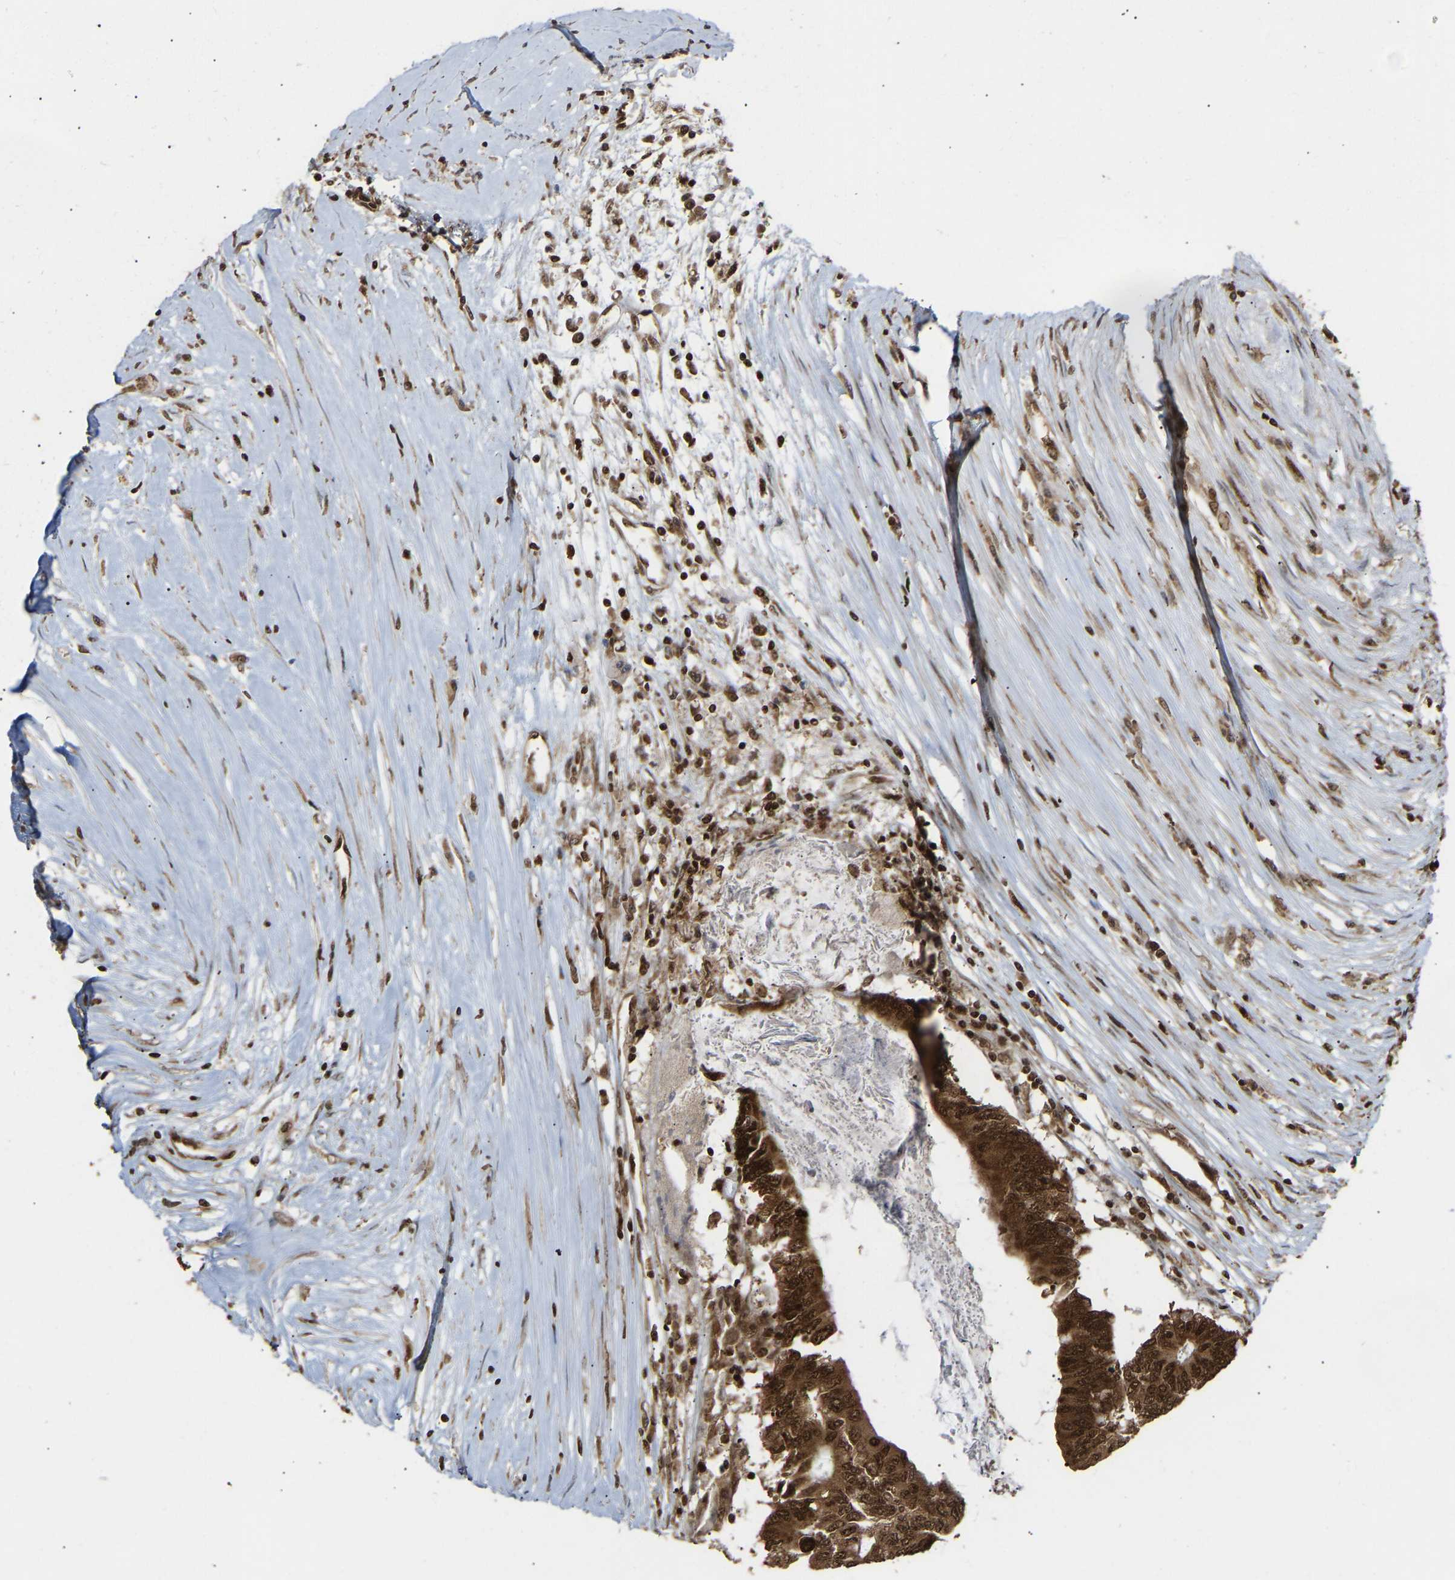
{"staining": {"intensity": "strong", "quantity": ">75%", "location": "cytoplasmic/membranous,nuclear"}, "tissue": "colorectal cancer", "cell_type": "Tumor cells", "image_type": "cancer", "snomed": [{"axis": "morphology", "description": "Adenocarcinoma, NOS"}, {"axis": "topography", "description": "Rectum"}], "caption": "Immunohistochemical staining of colorectal cancer displays high levels of strong cytoplasmic/membranous and nuclear expression in about >75% of tumor cells.", "gene": "ALYREF", "patient": {"sex": "male", "age": 63}}